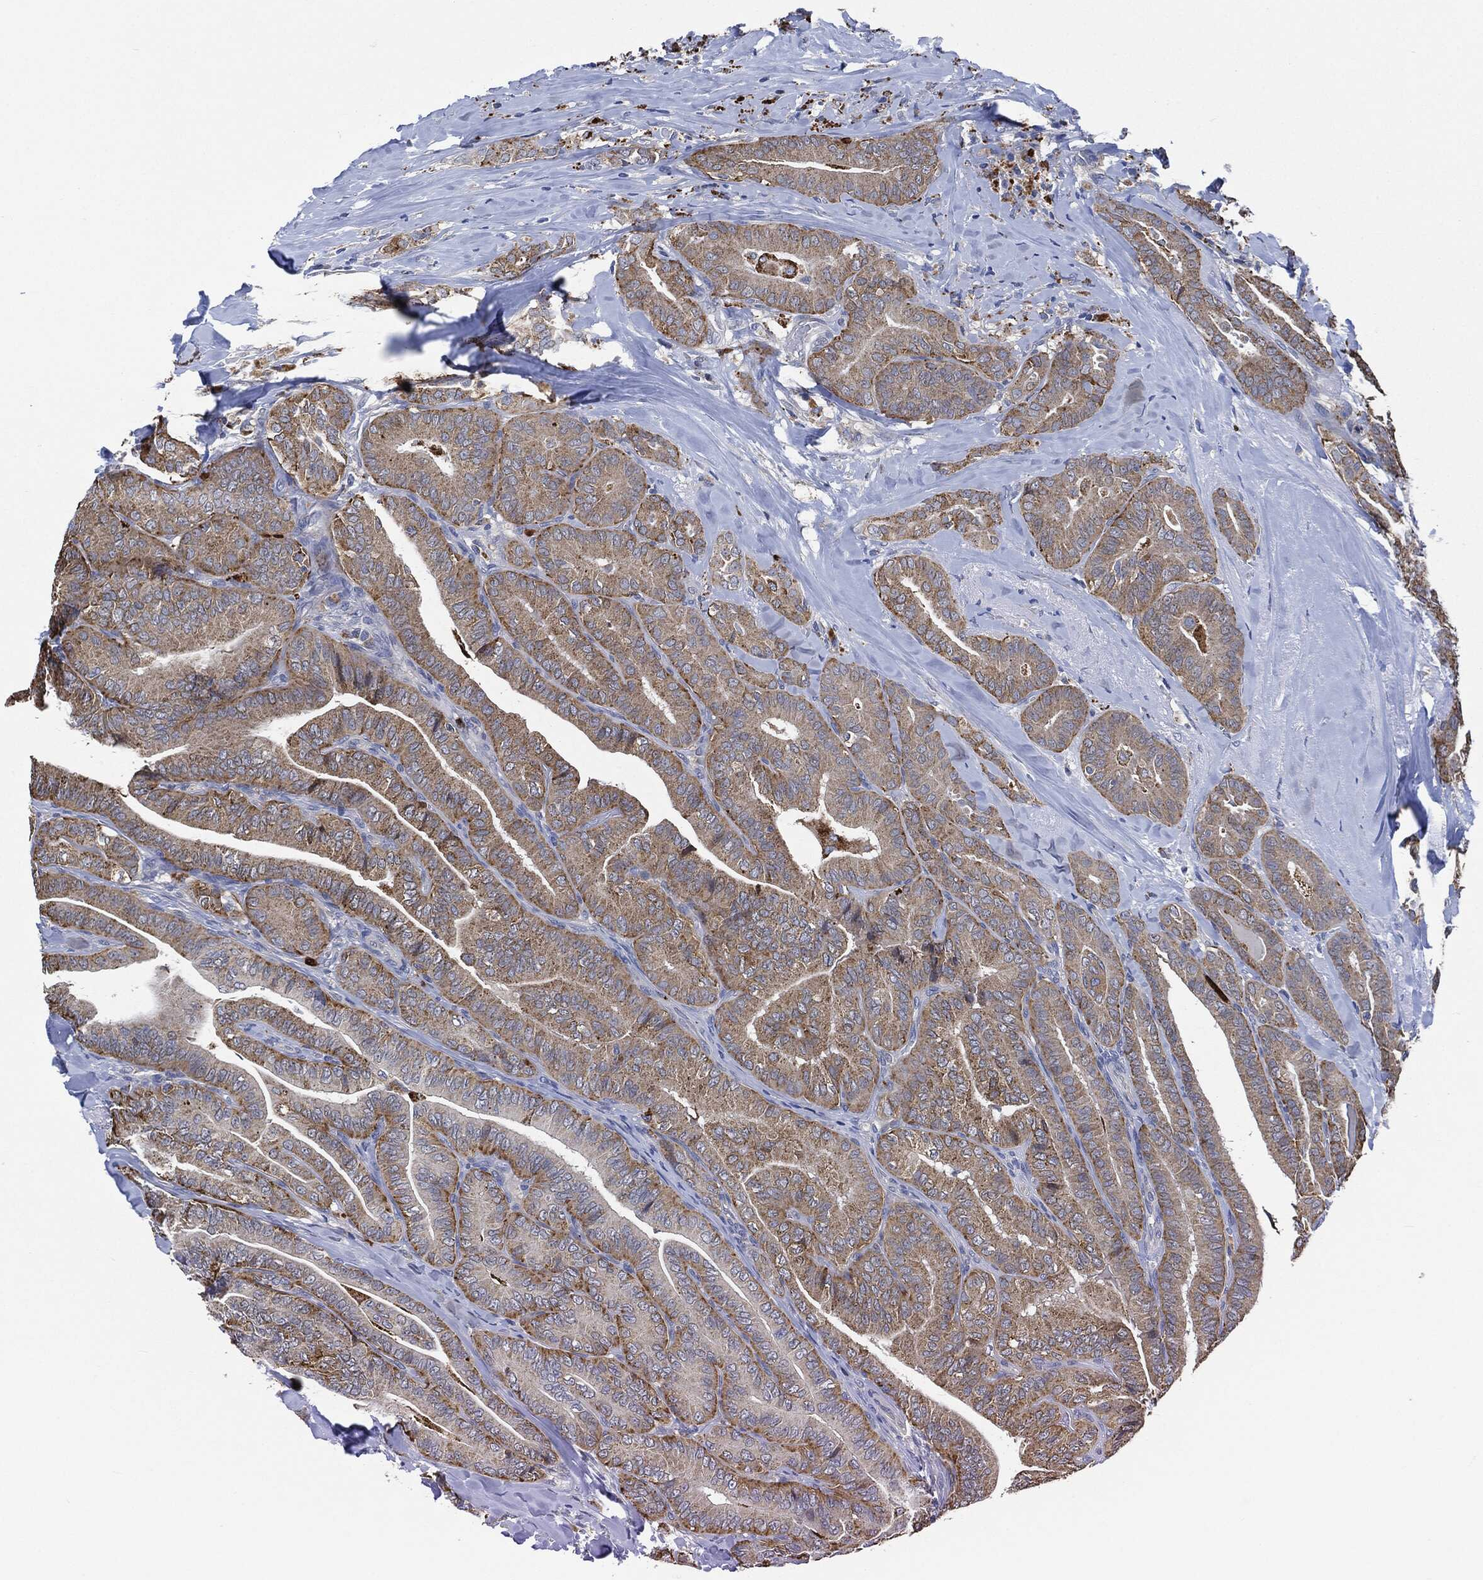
{"staining": {"intensity": "moderate", "quantity": "25%-75%", "location": "cytoplasmic/membranous"}, "tissue": "thyroid cancer", "cell_type": "Tumor cells", "image_type": "cancer", "snomed": [{"axis": "morphology", "description": "Papillary adenocarcinoma, NOS"}, {"axis": "topography", "description": "Thyroid gland"}], "caption": "Protein expression analysis of human thyroid cancer reveals moderate cytoplasmic/membranous expression in approximately 25%-75% of tumor cells. The staining was performed using DAB to visualize the protein expression in brown, while the nuclei were stained in blue with hematoxylin (Magnification: 20x).", "gene": "VSIG4", "patient": {"sex": "male", "age": 61}}